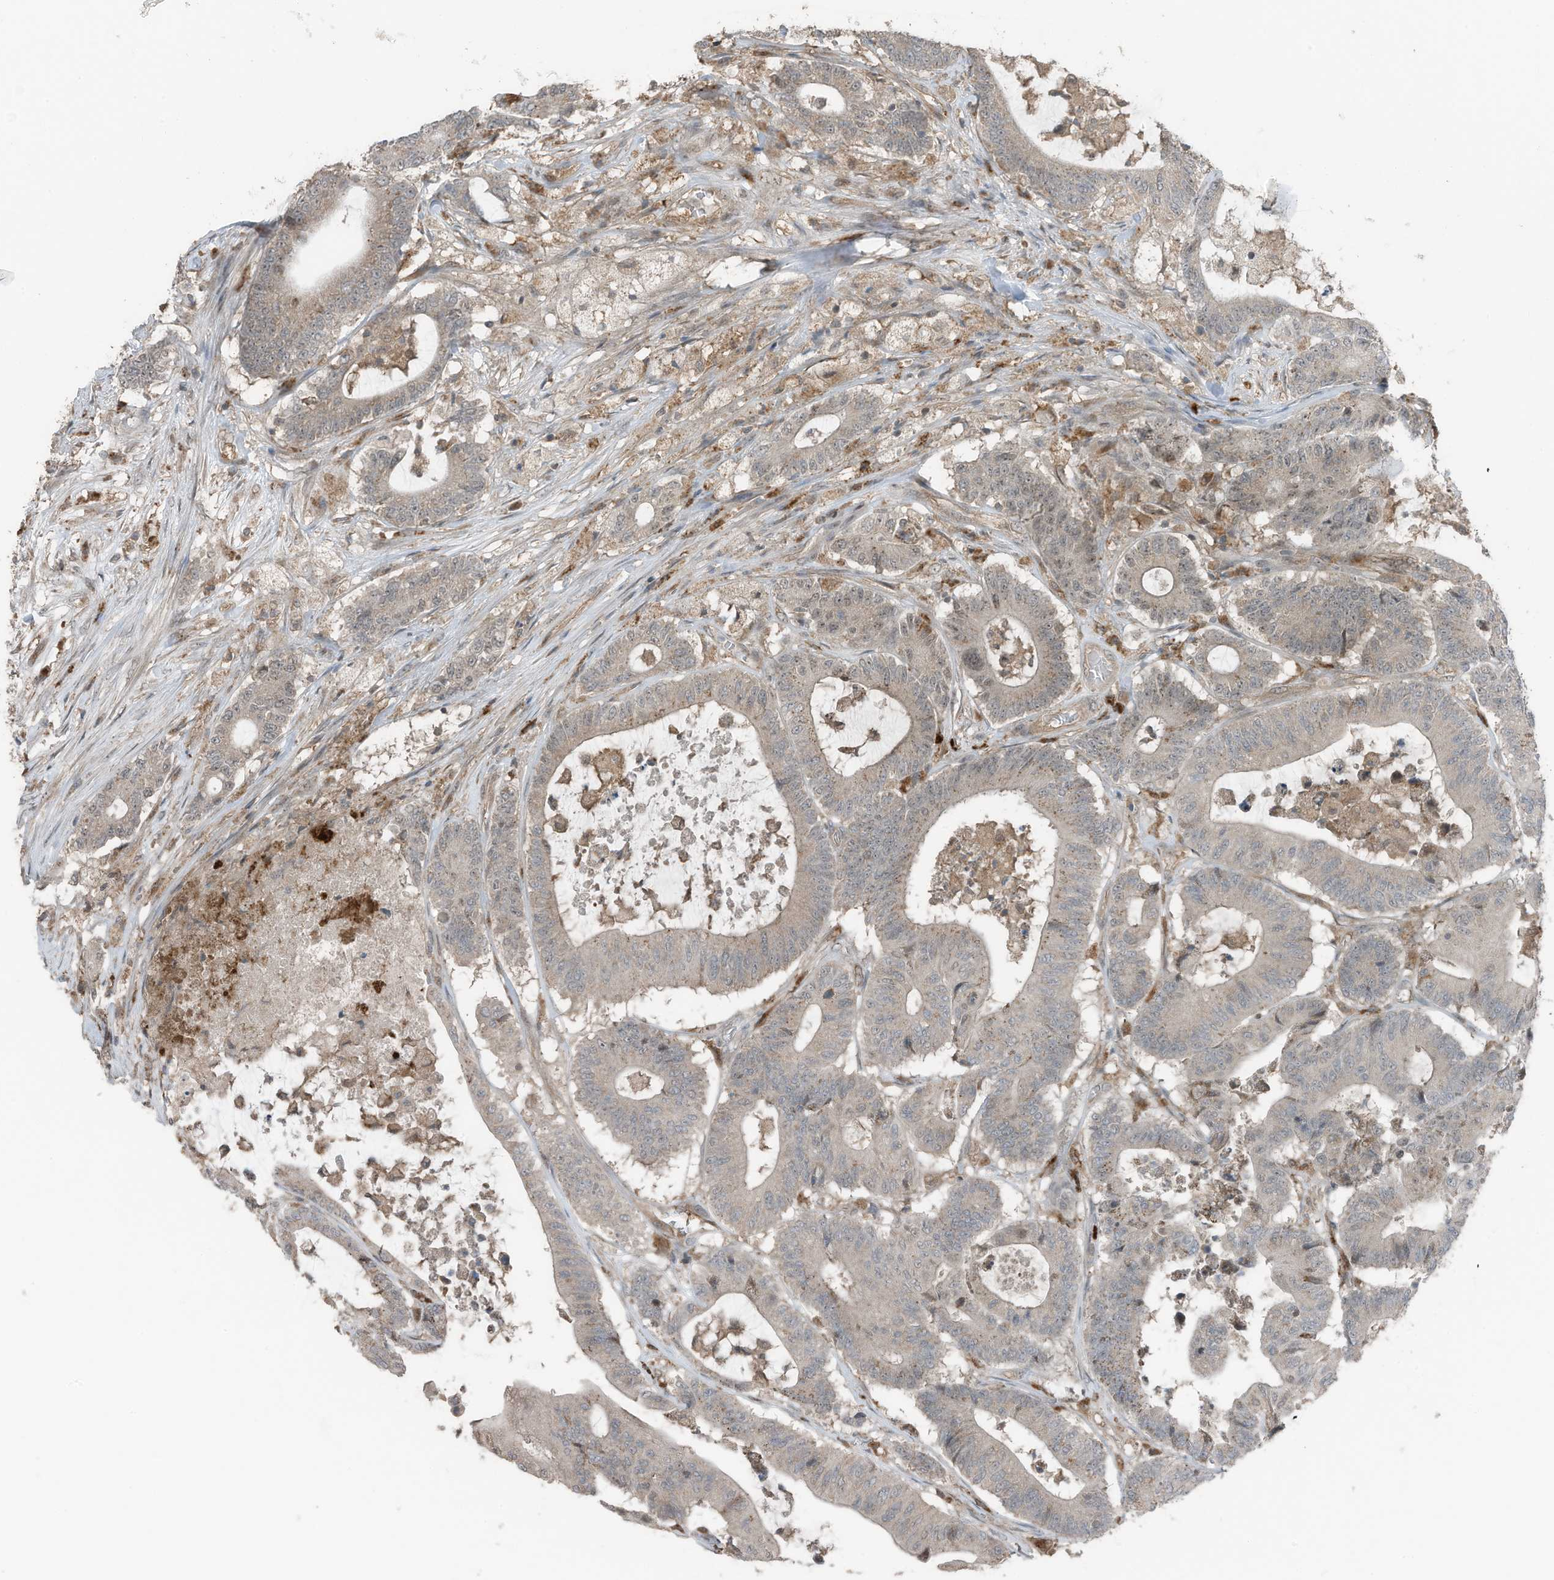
{"staining": {"intensity": "weak", "quantity": "<25%", "location": "nuclear"}, "tissue": "colorectal cancer", "cell_type": "Tumor cells", "image_type": "cancer", "snomed": [{"axis": "morphology", "description": "Adenocarcinoma, NOS"}, {"axis": "topography", "description": "Colon"}], "caption": "Immunohistochemical staining of human colorectal adenocarcinoma demonstrates no significant expression in tumor cells.", "gene": "TXNDC9", "patient": {"sex": "female", "age": 84}}